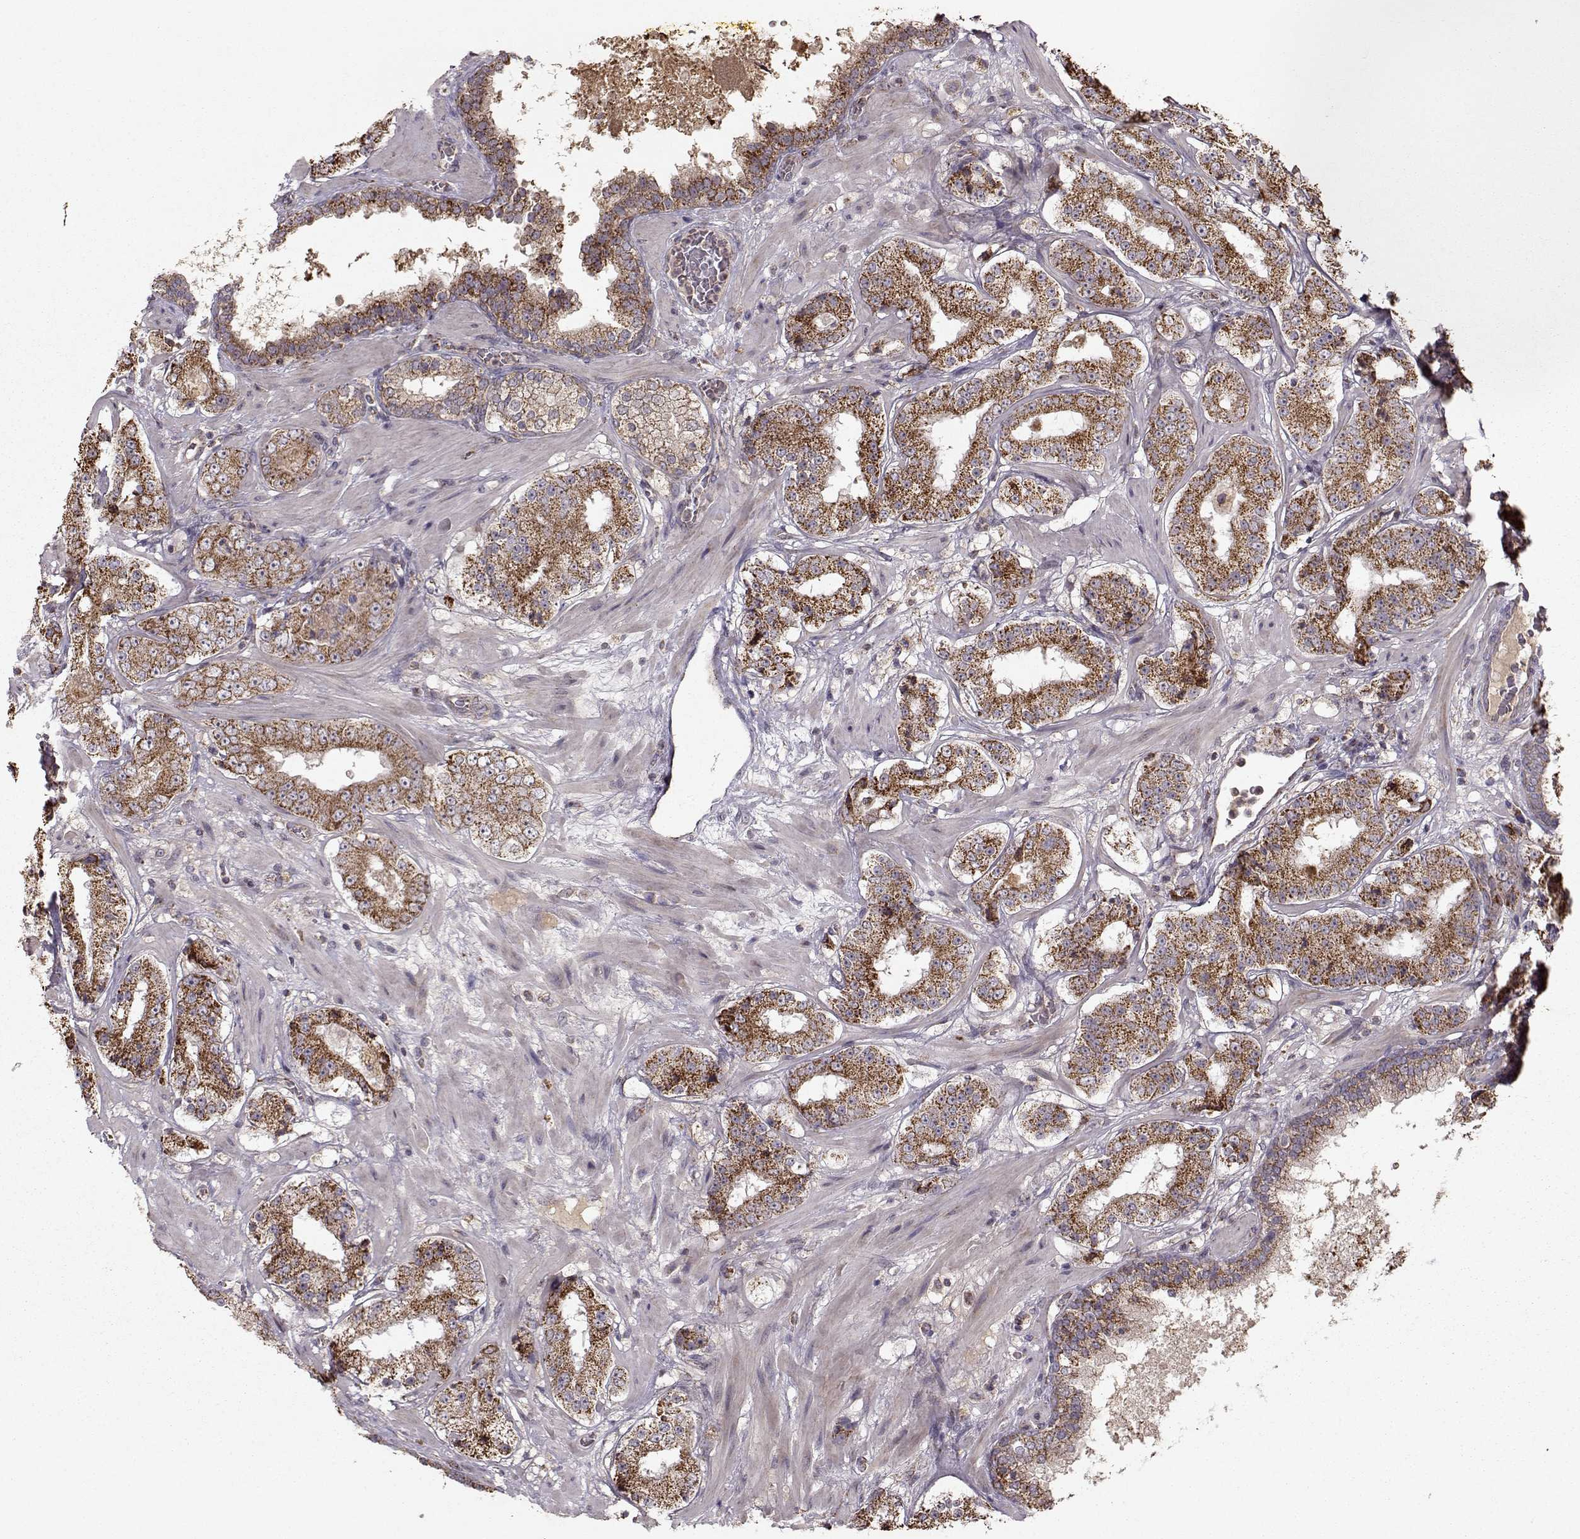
{"staining": {"intensity": "strong", "quantity": ">75%", "location": "cytoplasmic/membranous"}, "tissue": "prostate cancer", "cell_type": "Tumor cells", "image_type": "cancer", "snomed": [{"axis": "morphology", "description": "Adenocarcinoma, Low grade"}, {"axis": "topography", "description": "Prostate"}], "caption": "Strong cytoplasmic/membranous expression is appreciated in approximately >75% of tumor cells in adenocarcinoma (low-grade) (prostate).", "gene": "CMTM3", "patient": {"sex": "male", "age": 60}}